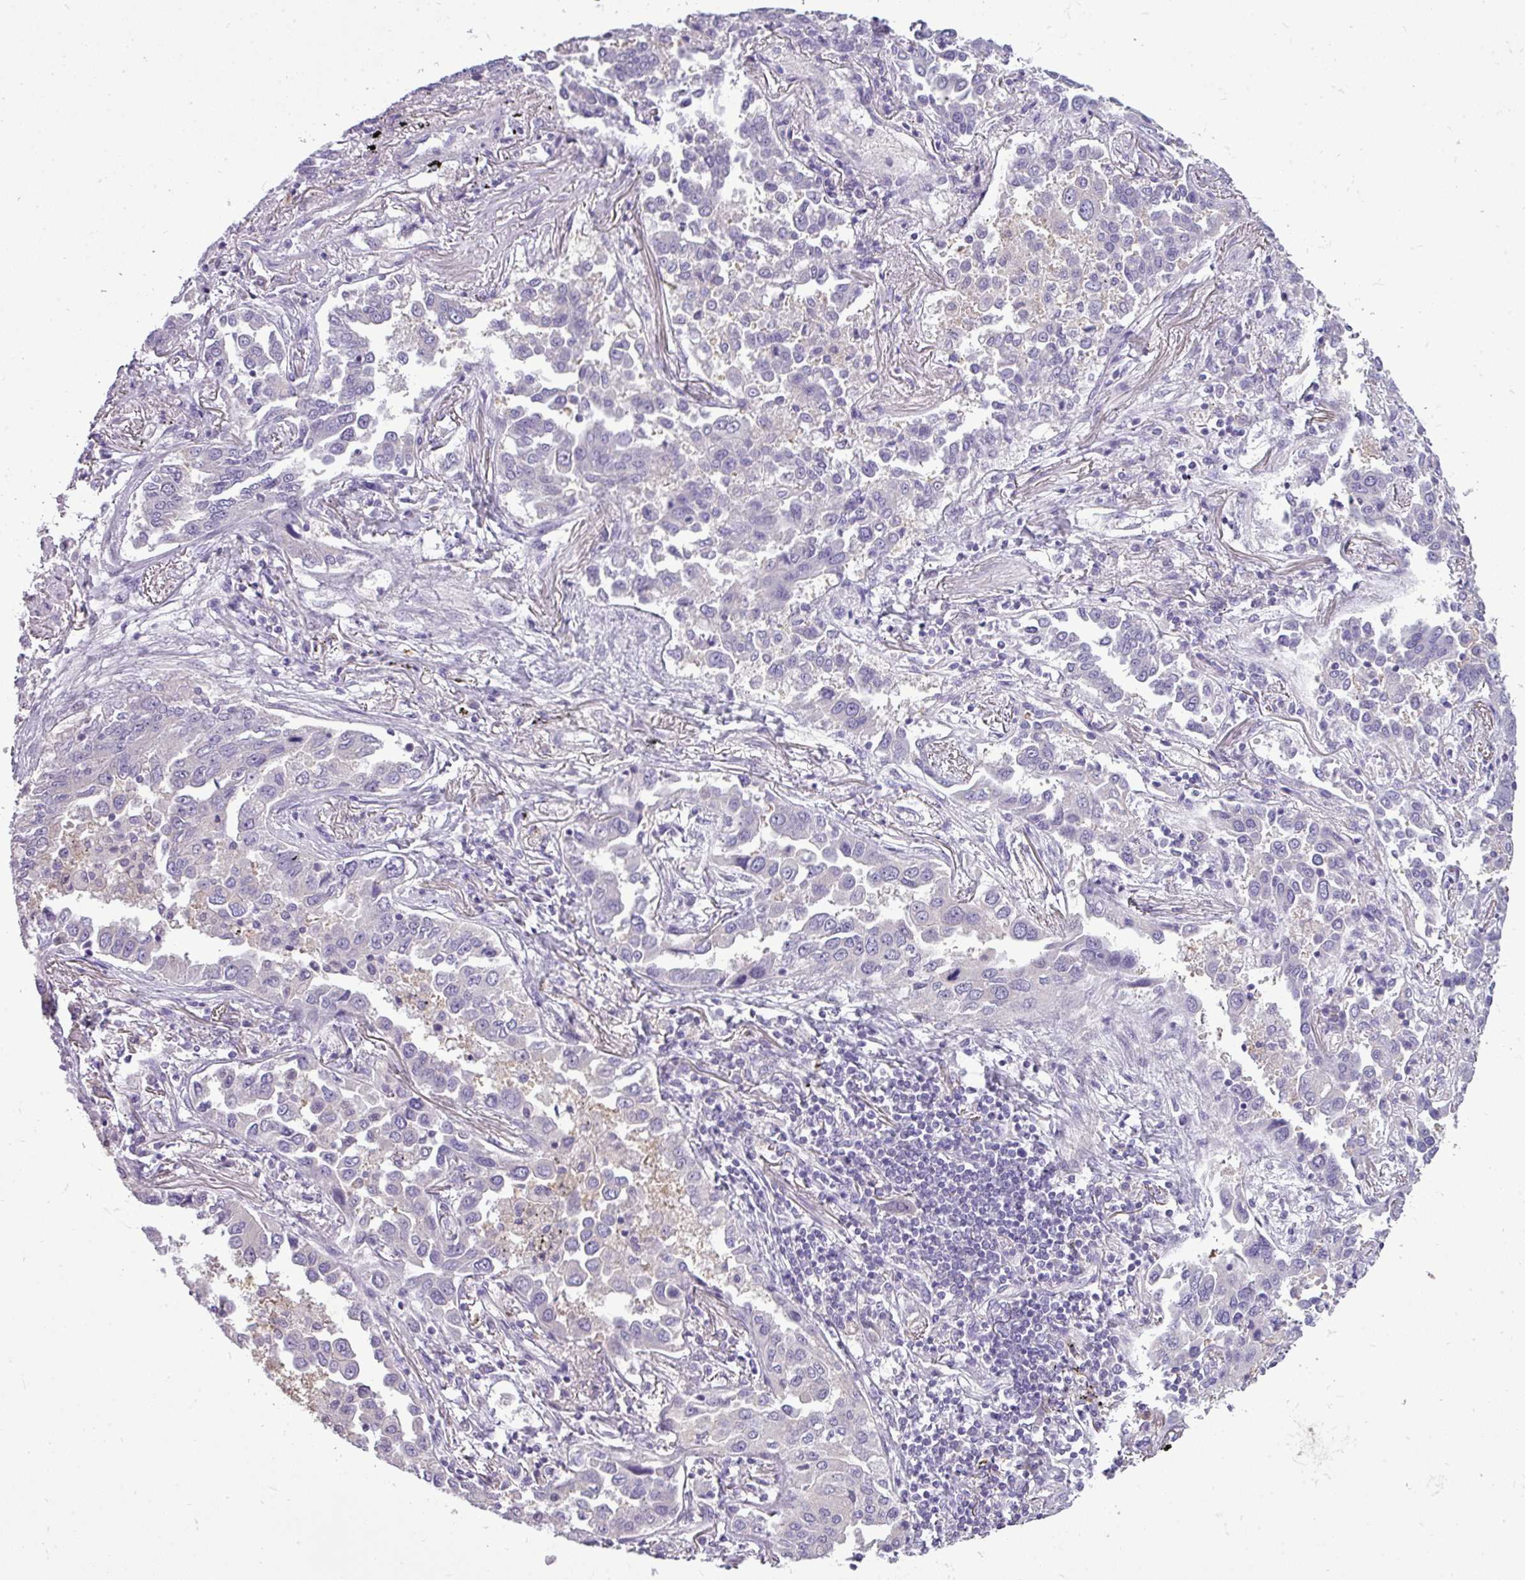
{"staining": {"intensity": "negative", "quantity": "none", "location": "none"}, "tissue": "lung cancer", "cell_type": "Tumor cells", "image_type": "cancer", "snomed": [{"axis": "morphology", "description": "Adenocarcinoma, NOS"}, {"axis": "topography", "description": "Lung"}], "caption": "This is a micrograph of immunohistochemistry (IHC) staining of adenocarcinoma (lung), which shows no expression in tumor cells.", "gene": "DNAAF9", "patient": {"sex": "male", "age": 67}}